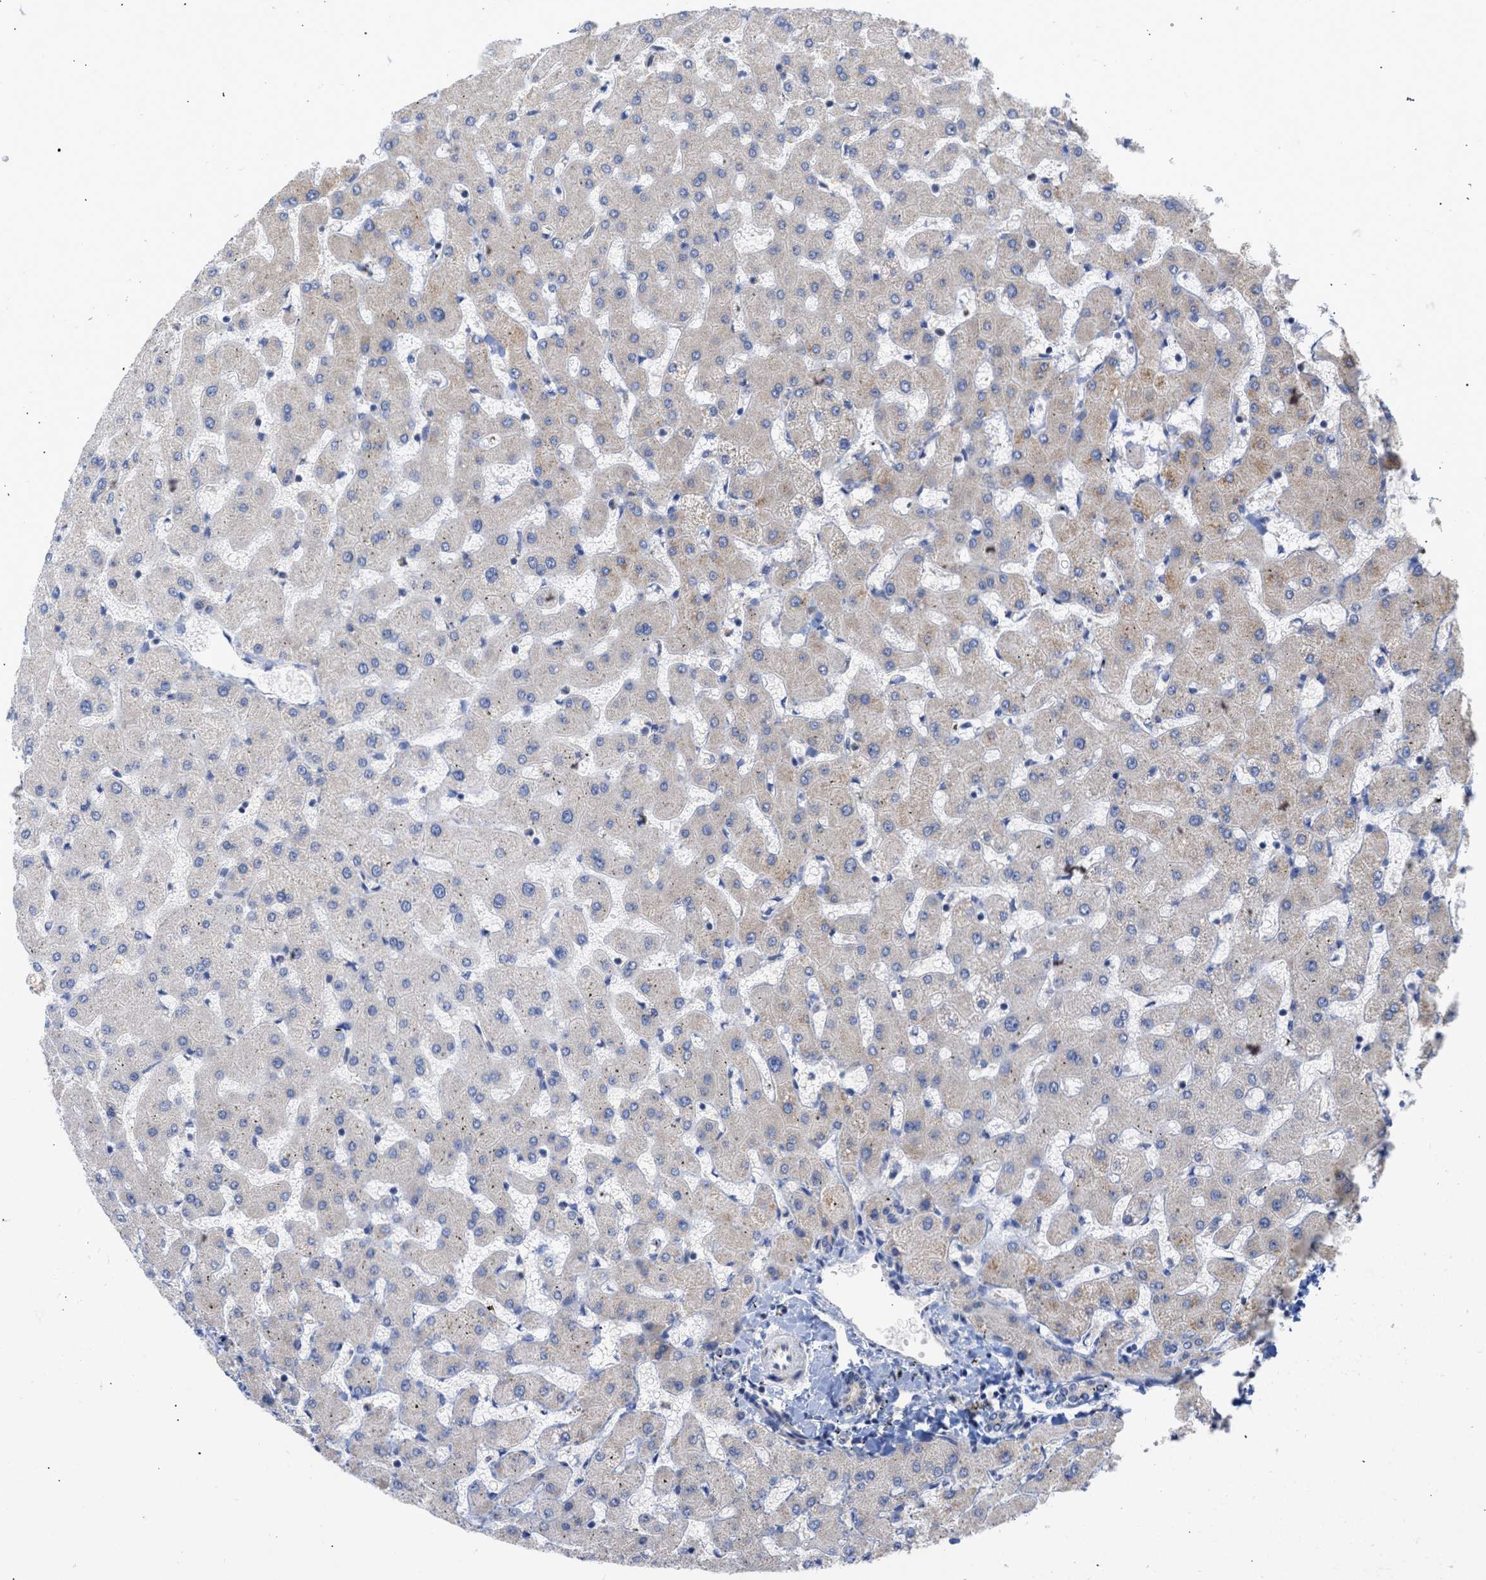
{"staining": {"intensity": "negative", "quantity": "none", "location": "none"}, "tissue": "liver", "cell_type": "Cholangiocytes", "image_type": "normal", "snomed": [{"axis": "morphology", "description": "Normal tissue, NOS"}, {"axis": "topography", "description": "Liver"}], "caption": "IHC image of unremarkable human liver stained for a protein (brown), which reveals no positivity in cholangiocytes.", "gene": "MAP2K3", "patient": {"sex": "female", "age": 63}}